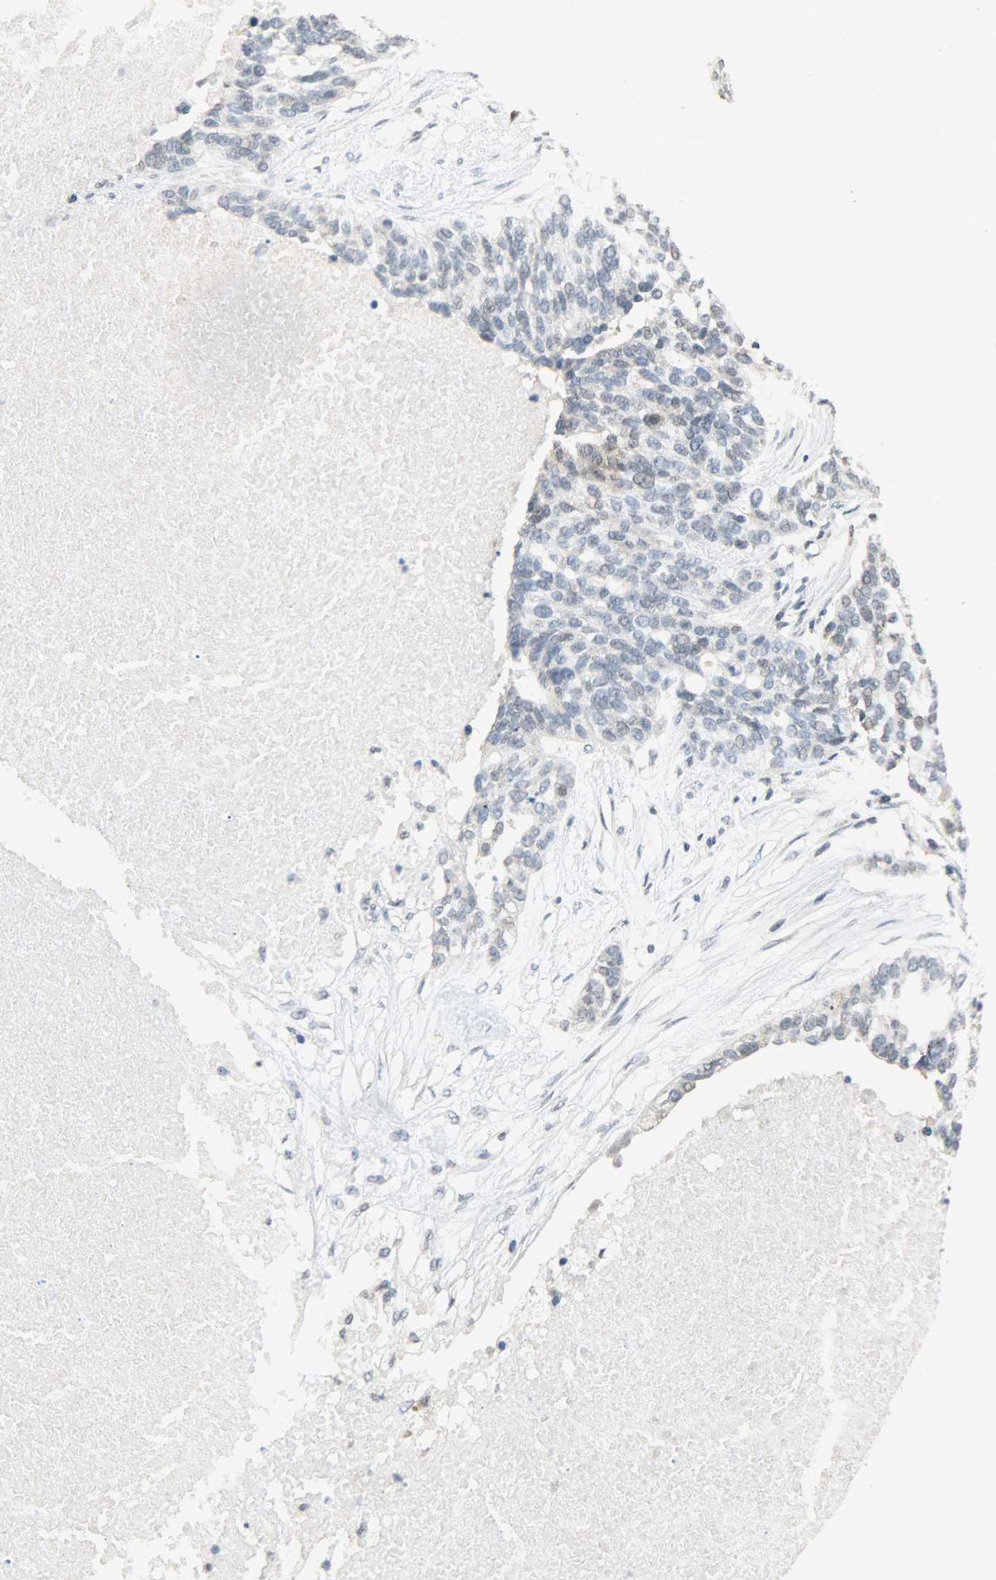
{"staining": {"intensity": "negative", "quantity": "none", "location": "none"}, "tissue": "ovarian cancer", "cell_type": "Tumor cells", "image_type": "cancer", "snomed": [{"axis": "morphology", "description": "Cystadenocarcinoma, serous, NOS"}, {"axis": "topography", "description": "Ovary"}], "caption": "Immunohistochemical staining of human serous cystadenocarcinoma (ovarian) shows no significant expression in tumor cells.", "gene": "DNAJB6", "patient": {"sex": "female", "age": 59}}